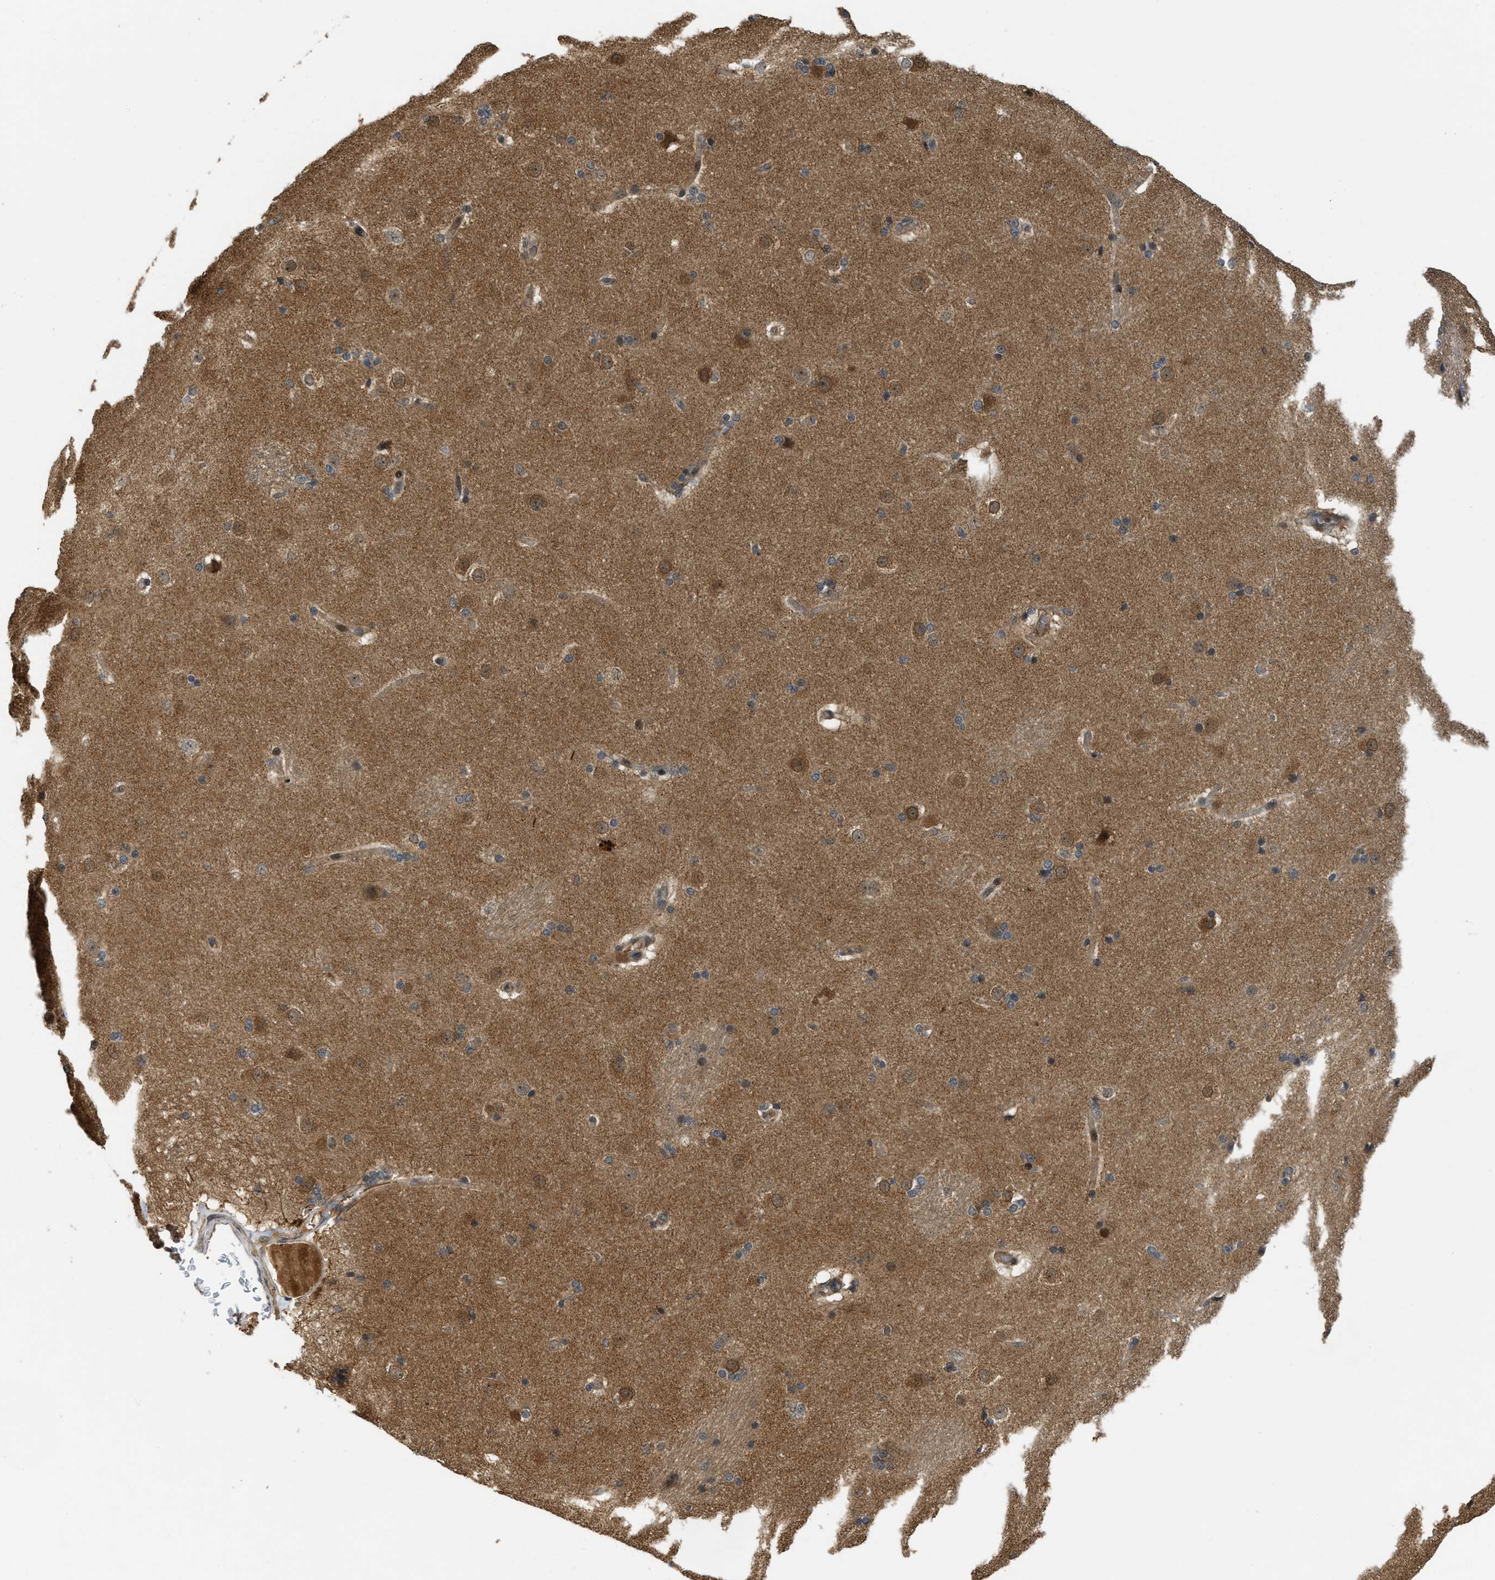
{"staining": {"intensity": "moderate", "quantity": ">75%", "location": "cytoplasmic/membranous"}, "tissue": "caudate", "cell_type": "Glial cells", "image_type": "normal", "snomed": [{"axis": "morphology", "description": "Normal tissue, NOS"}, {"axis": "topography", "description": "Lateral ventricle wall"}], "caption": "Immunohistochemistry (IHC) micrograph of unremarkable caudate: human caudate stained using immunohistochemistry demonstrates medium levels of moderate protein expression localized specifically in the cytoplasmic/membranous of glial cells, appearing as a cytoplasmic/membranous brown color.", "gene": "DNAJC28", "patient": {"sex": "female", "age": 19}}